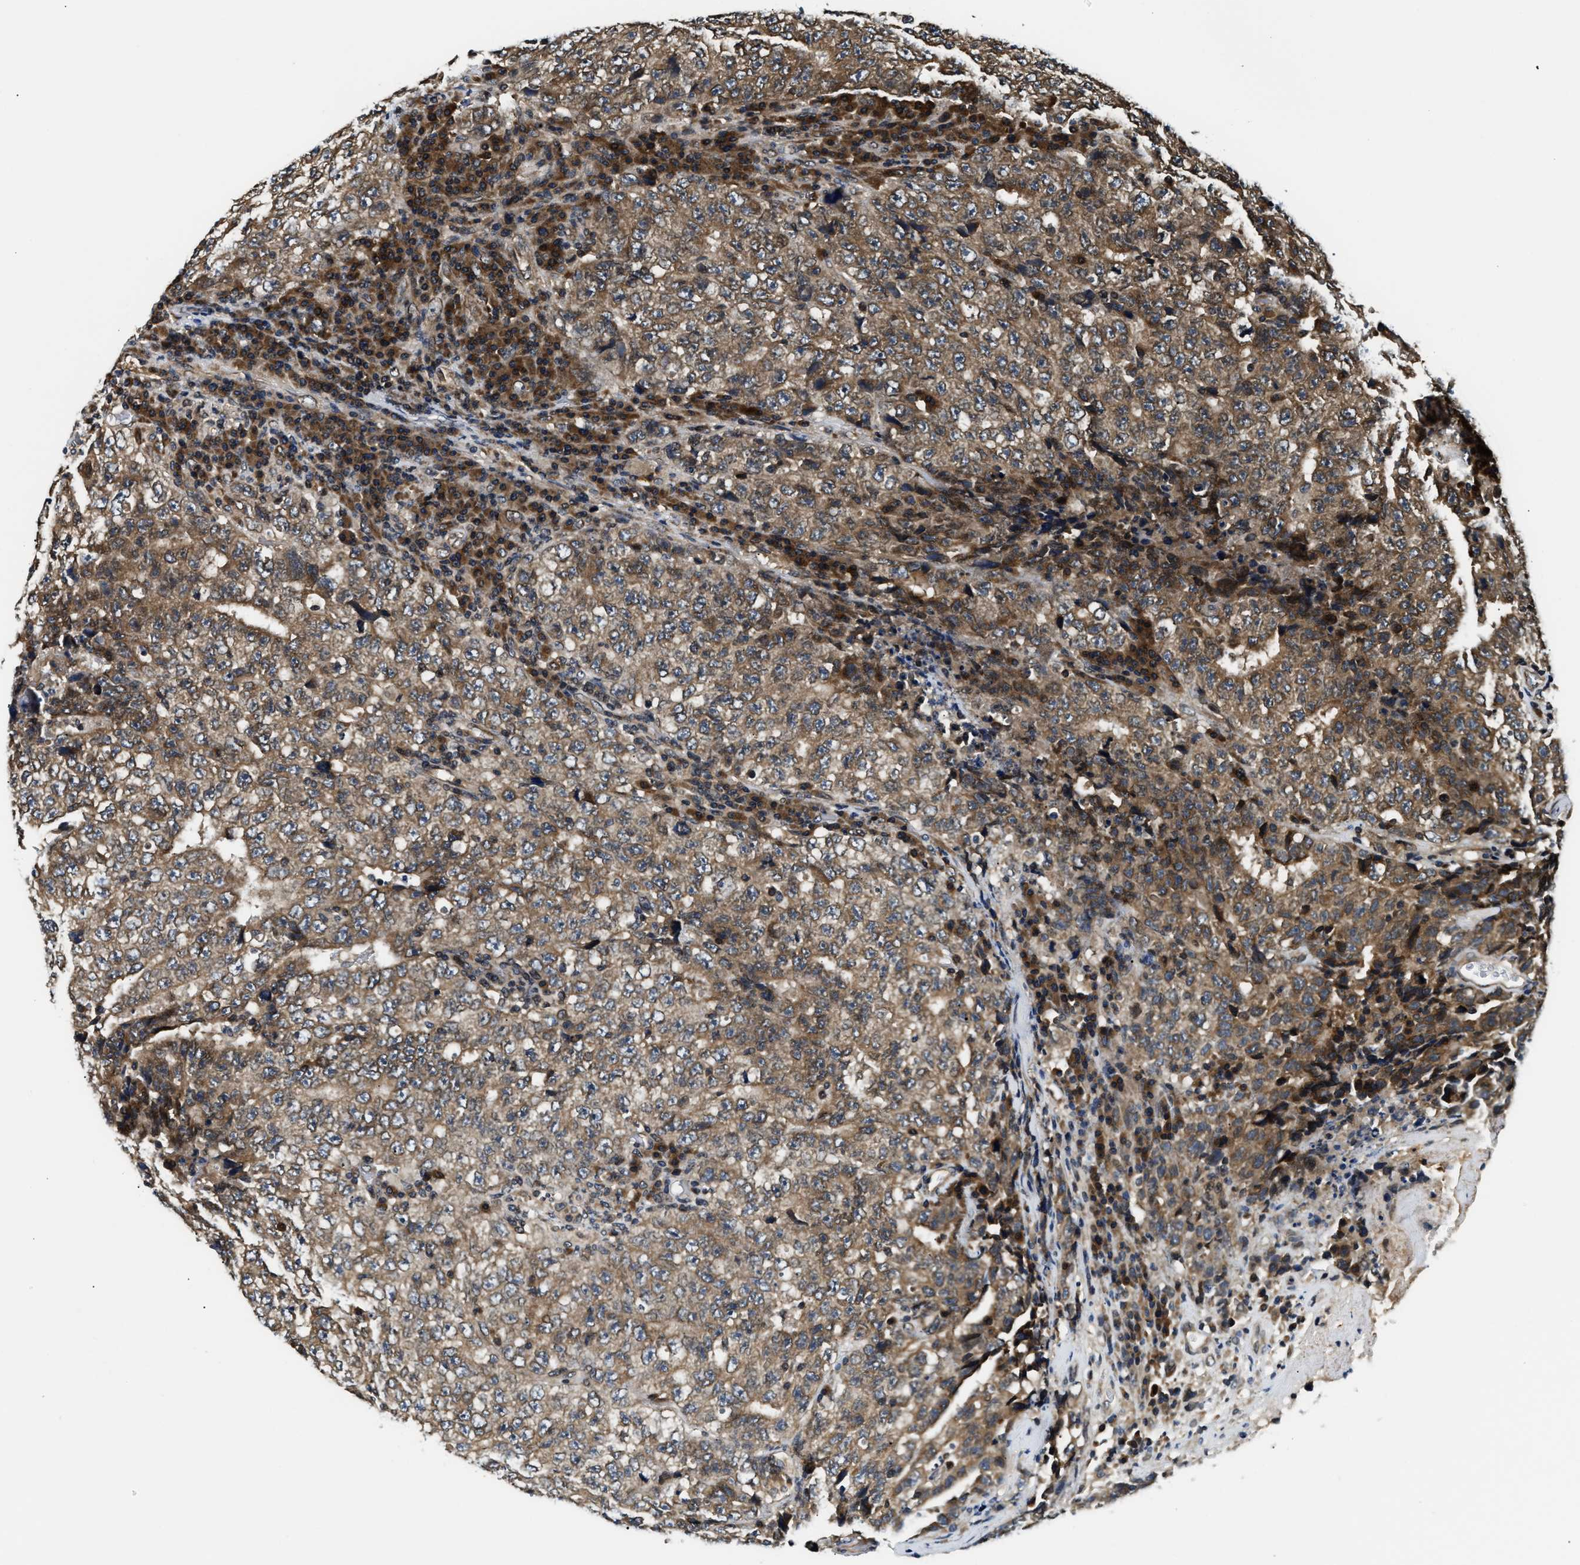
{"staining": {"intensity": "moderate", "quantity": ">75%", "location": "cytoplasmic/membranous"}, "tissue": "testis cancer", "cell_type": "Tumor cells", "image_type": "cancer", "snomed": [{"axis": "morphology", "description": "Necrosis, NOS"}, {"axis": "morphology", "description": "Carcinoma, Embryonal, NOS"}, {"axis": "topography", "description": "Testis"}], "caption": "Testis cancer (embryonal carcinoma) stained for a protein demonstrates moderate cytoplasmic/membranous positivity in tumor cells.", "gene": "RAB29", "patient": {"sex": "male", "age": 19}}